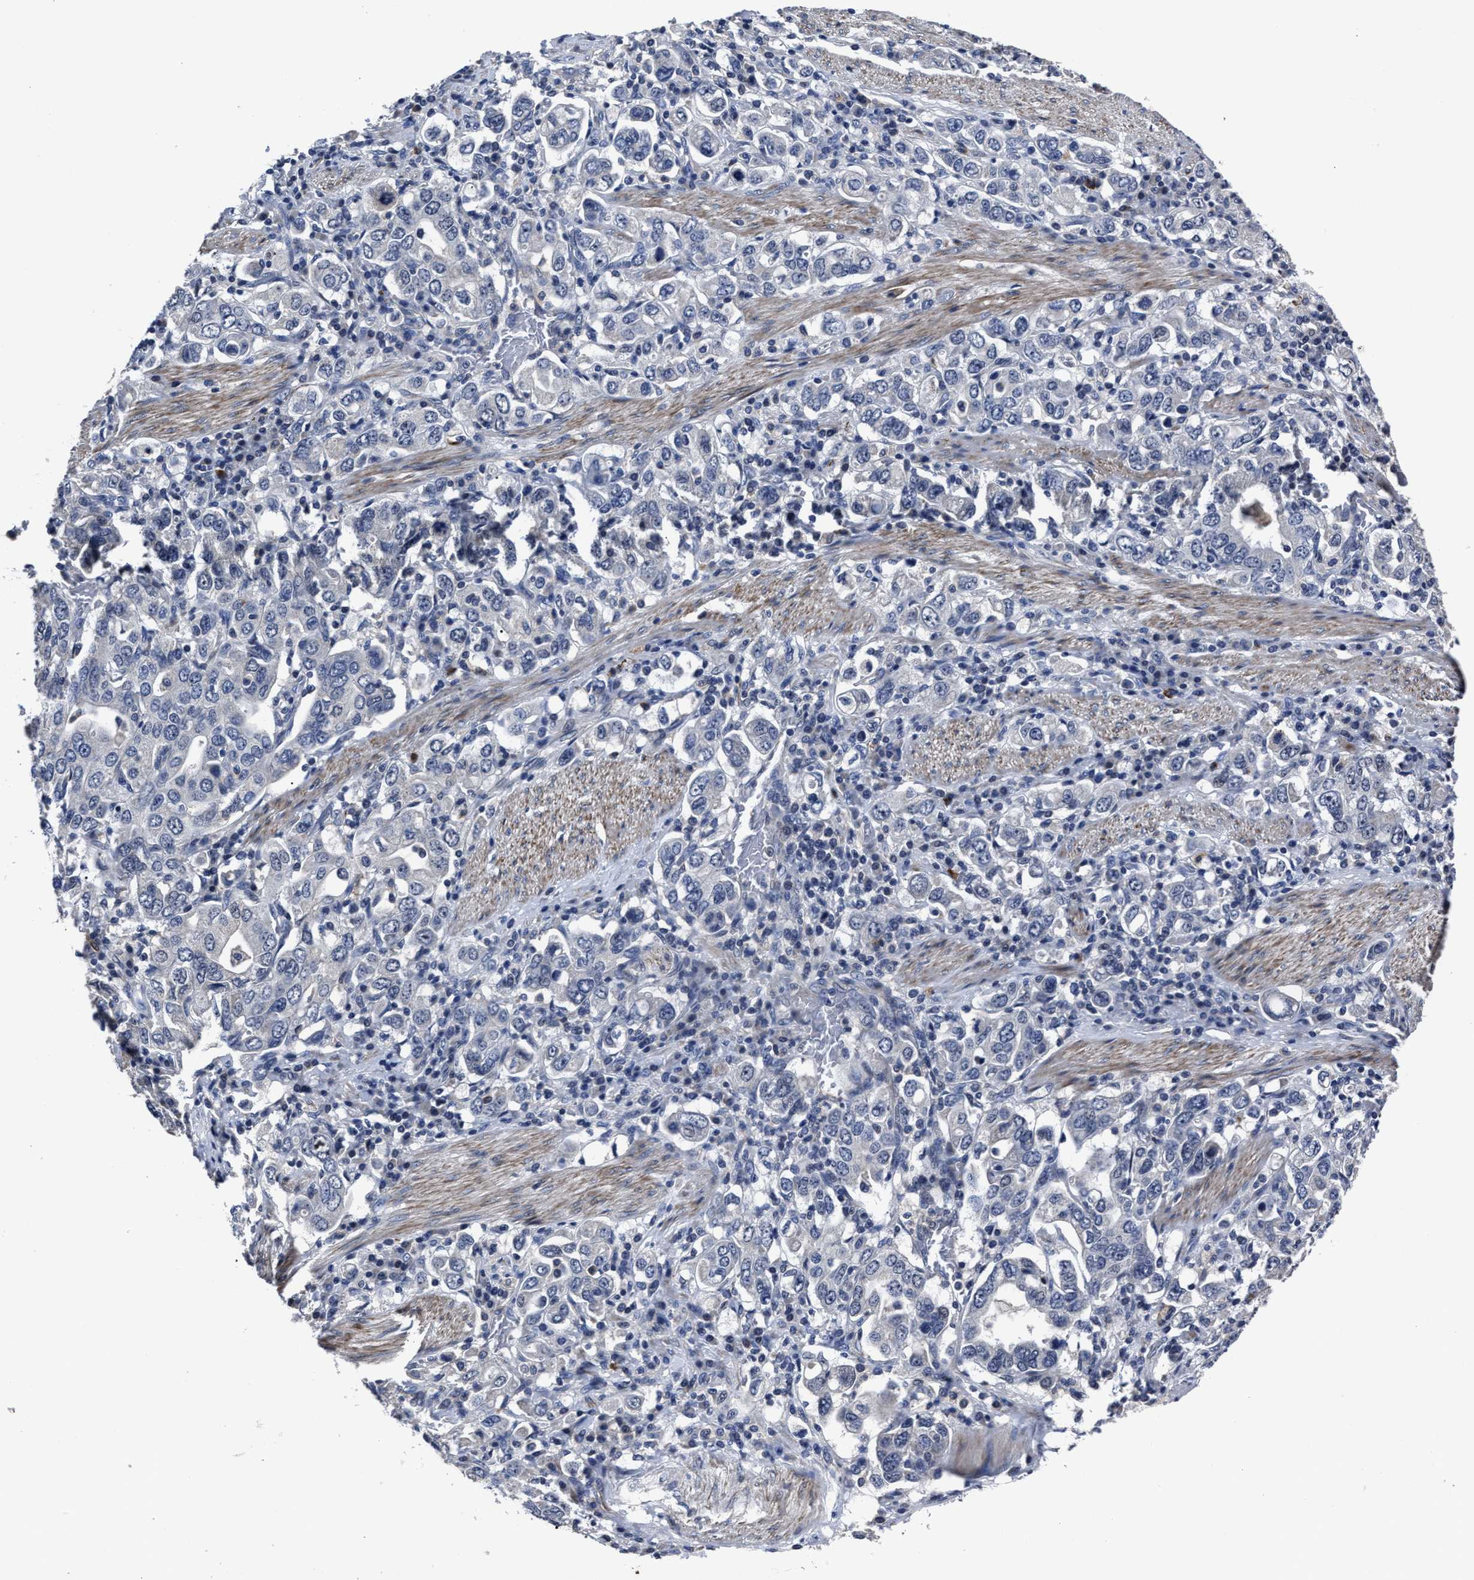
{"staining": {"intensity": "negative", "quantity": "none", "location": "none"}, "tissue": "stomach cancer", "cell_type": "Tumor cells", "image_type": "cancer", "snomed": [{"axis": "morphology", "description": "Adenocarcinoma, NOS"}, {"axis": "topography", "description": "Stomach, upper"}], "caption": "Immunohistochemical staining of stomach cancer demonstrates no significant staining in tumor cells.", "gene": "RSBN1L", "patient": {"sex": "male", "age": 62}}